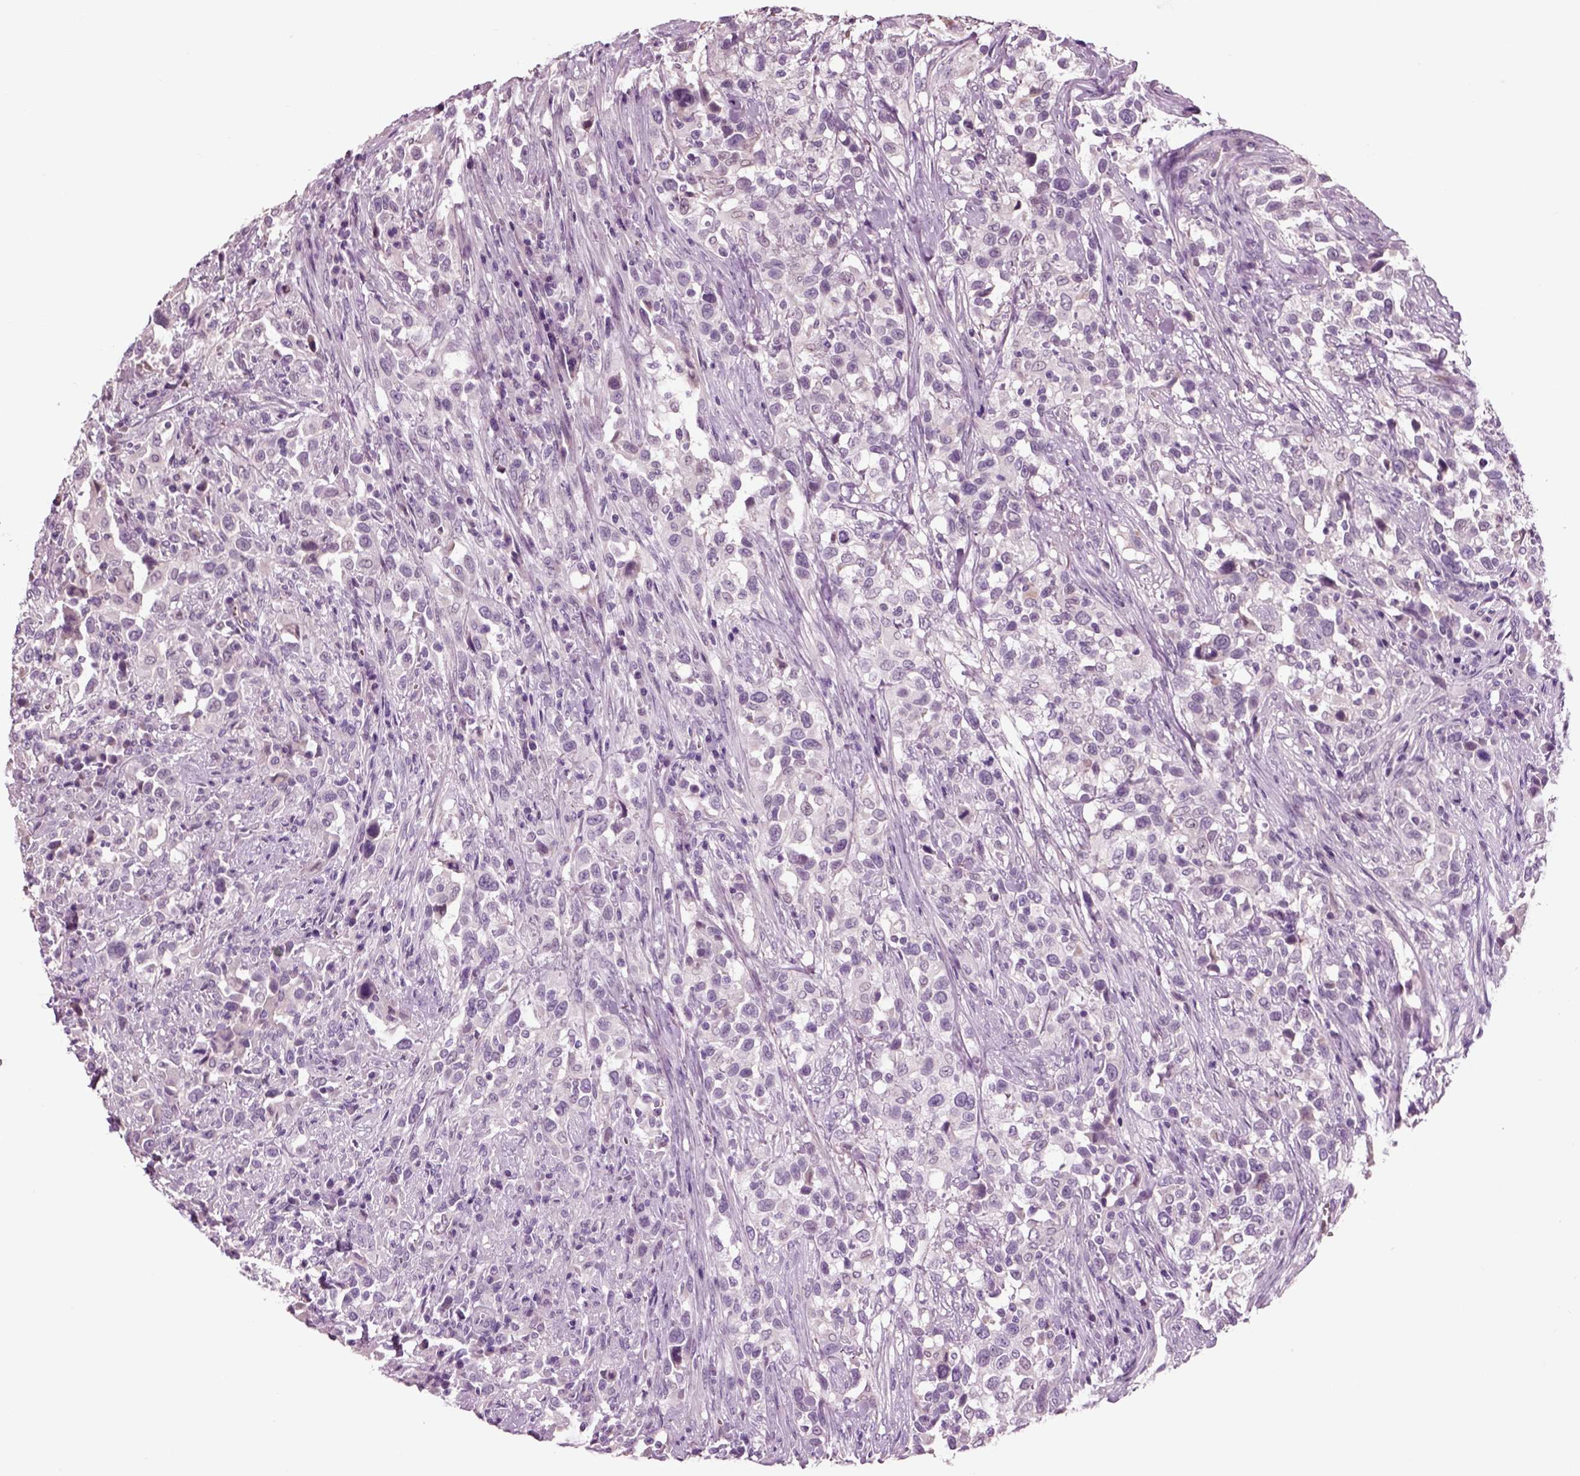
{"staining": {"intensity": "negative", "quantity": "none", "location": "none"}, "tissue": "urothelial cancer", "cell_type": "Tumor cells", "image_type": "cancer", "snomed": [{"axis": "morphology", "description": "Urothelial carcinoma, NOS"}, {"axis": "morphology", "description": "Urothelial carcinoma, High grade"}, {"axis": "topography", "description": "Urinary bladder"}], "caption": "IHC photomicrograph of urothelial cancer stained for a protein (brown), which displays no positivity in tumor cells.", "gene": "CHGB", "patient": {"sex": "female", "age": 64}}